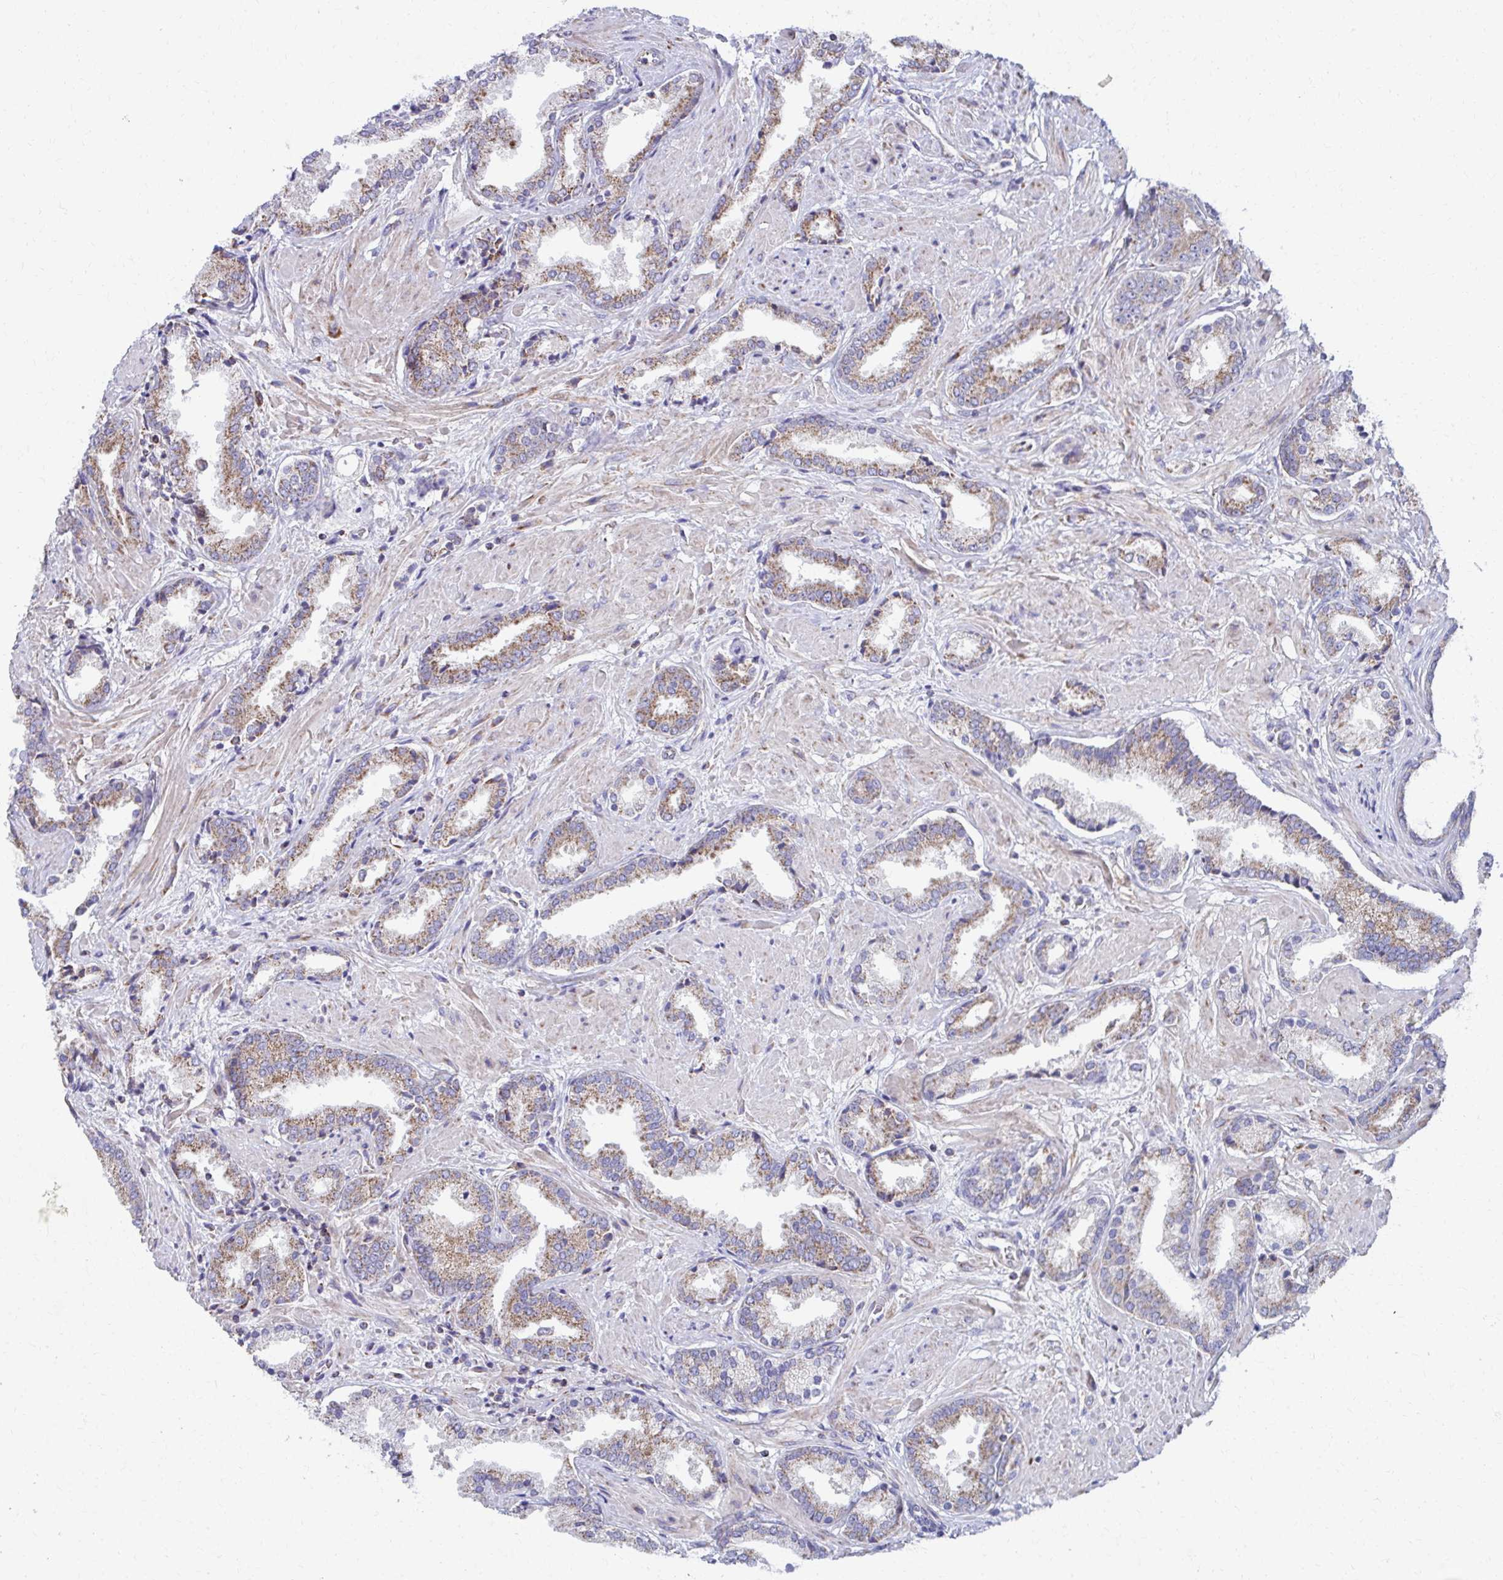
{"staining": {"intensity": "moderate", "quantity": "25%-75%", "location": "cytoplasmic/membranous"}, "tissue": "prostate cancer", "cell_type": "Tumor cells", "image_type": "cancer", "snomed": [{"axis": "morphology", "description": "Adenocarcinoma, High grade"}, {"axis": "topography", "description": "Prostate"}], "caption": "Immunohistochemical staining of prostate cancer (high-grade adenocarcinoma) displays medium levels of moderate cytoplasmic/membranous positivity in about 25%-75% of tumor cells.", "gene": "RCC1L", "patient": {"sex": "male", "age": 56}}